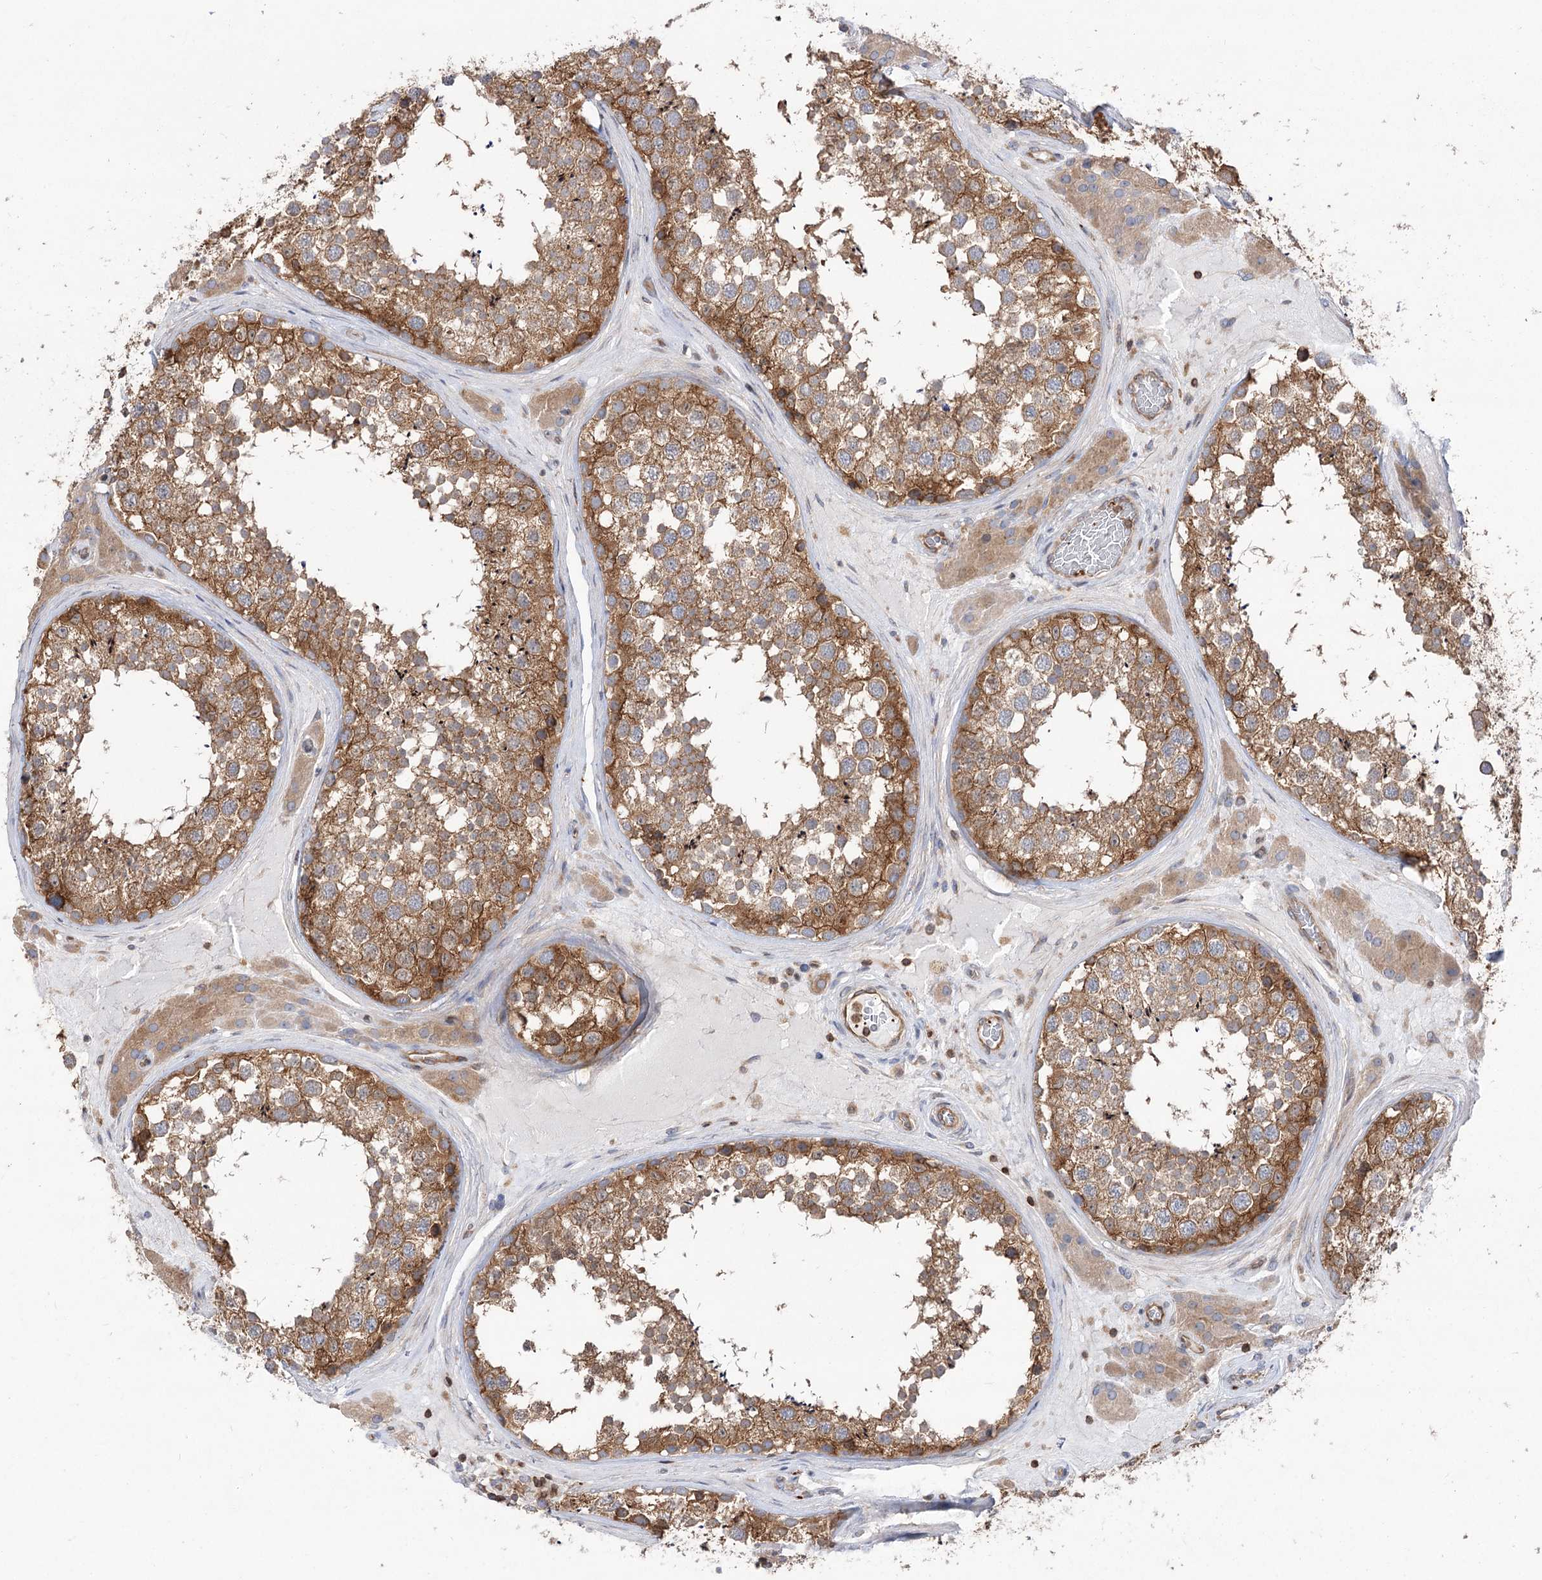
{"staining": {"intensity": "moderate", "quantity": ">75%", "location": "cytoplasmic/membranous"}, "tissue": "testis", "cell_type": "Cells in seminiferous ducts", "image_type": "normal", "snomed": [{"axis": "morphology", "description": "Normal tissue, NOS"}, {"axis": "topography", "description": "Testis"}], "caption": "Approximately >75% of cells in seminiferous ducts in normal testis reveal moderate cytoplasmic/membranous protein staining as visualized by brown immunohistochemical staining.", "gene": "VPS37B", "patient": {"sex": "male", "age": 46}}